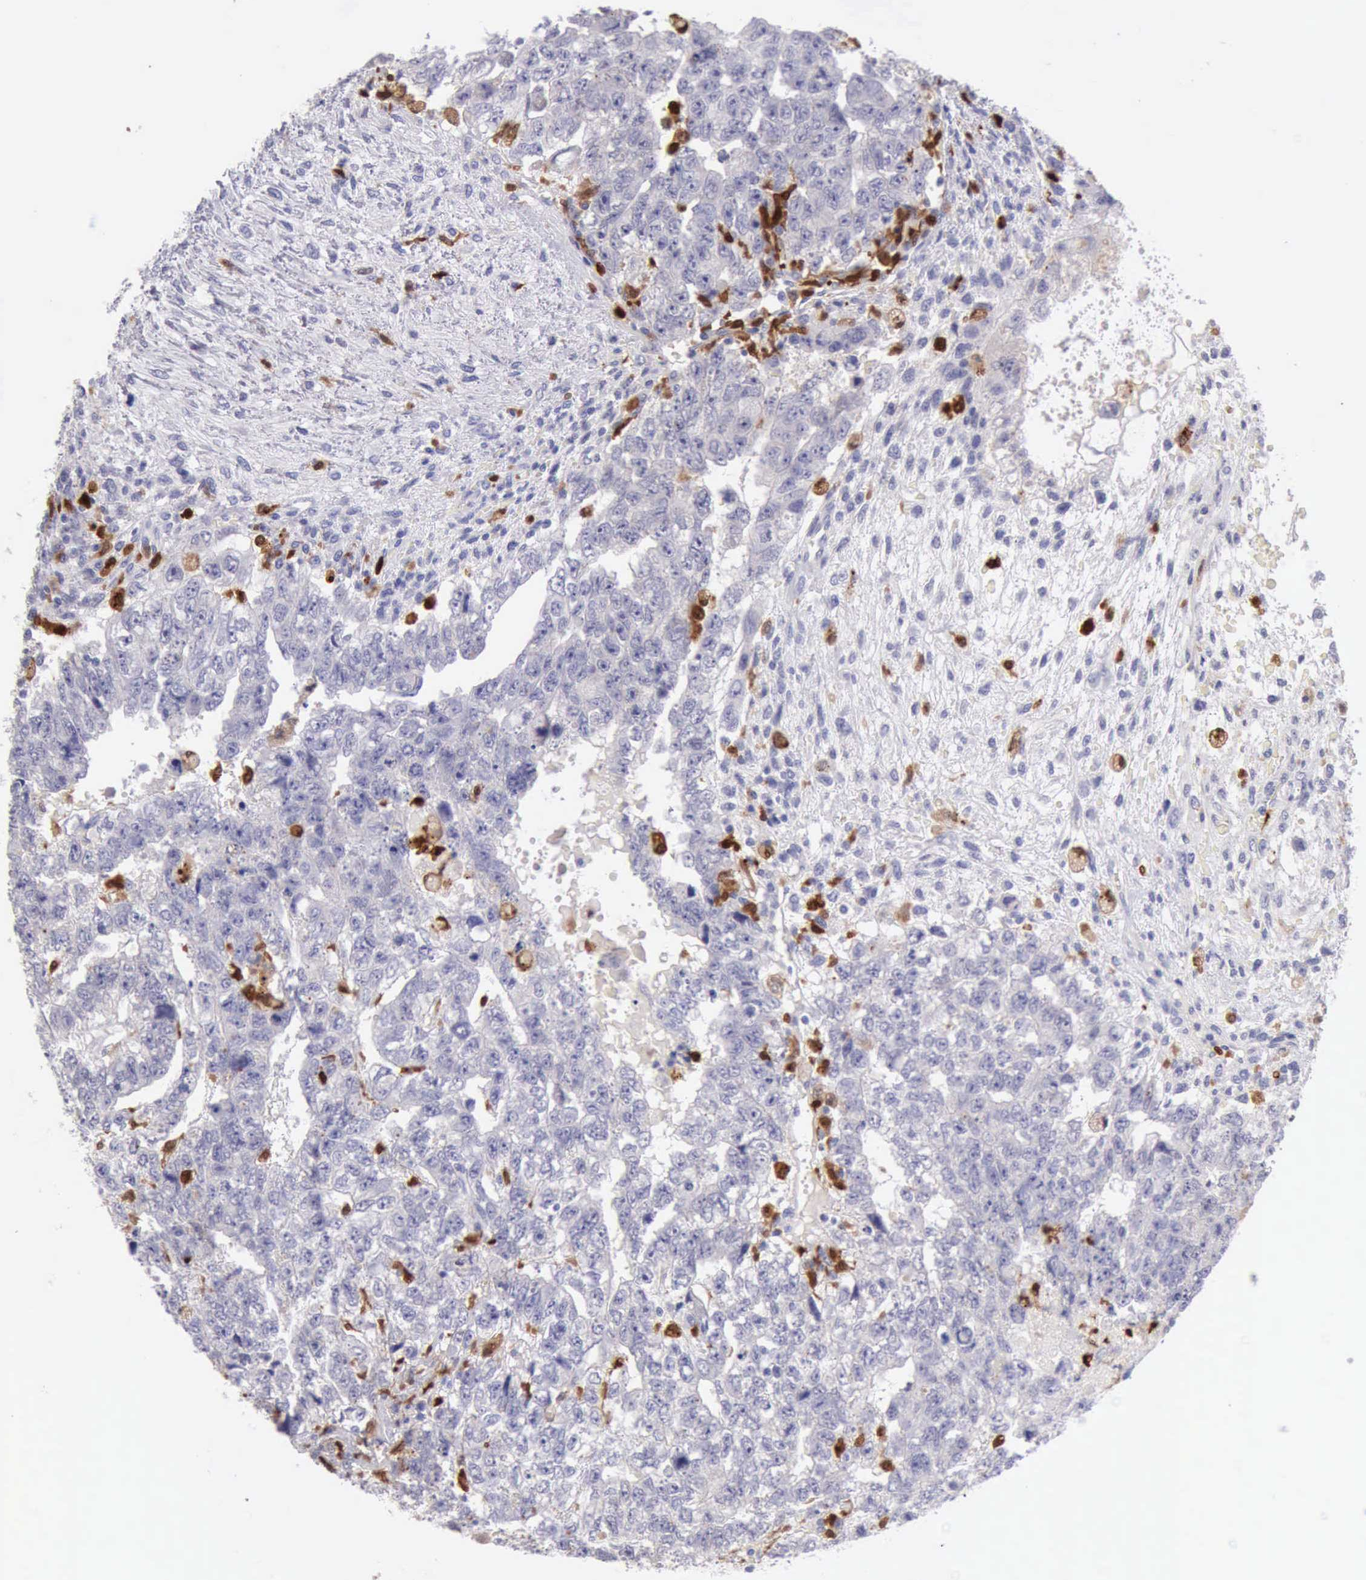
{"staining": {"intensity": "negative", "quantity": "none", "location": "none"}, "tissue": "testis cancer", "cell_type": "Tumor cells", "image_type": "cancer", "snomed": [{"axis": "morphology", "description": "Carcinoma, Embryonal, NOS"}, {"axis": "topography", "description": "Testis"}], "caption": "This is an immunohistochemistry (IHC) photomicrograph of human testis embryonal carcinoma. There is no expression in tumor cells.", "gene": "CSTA", "patient": {"sex": "male", "age": 36}}